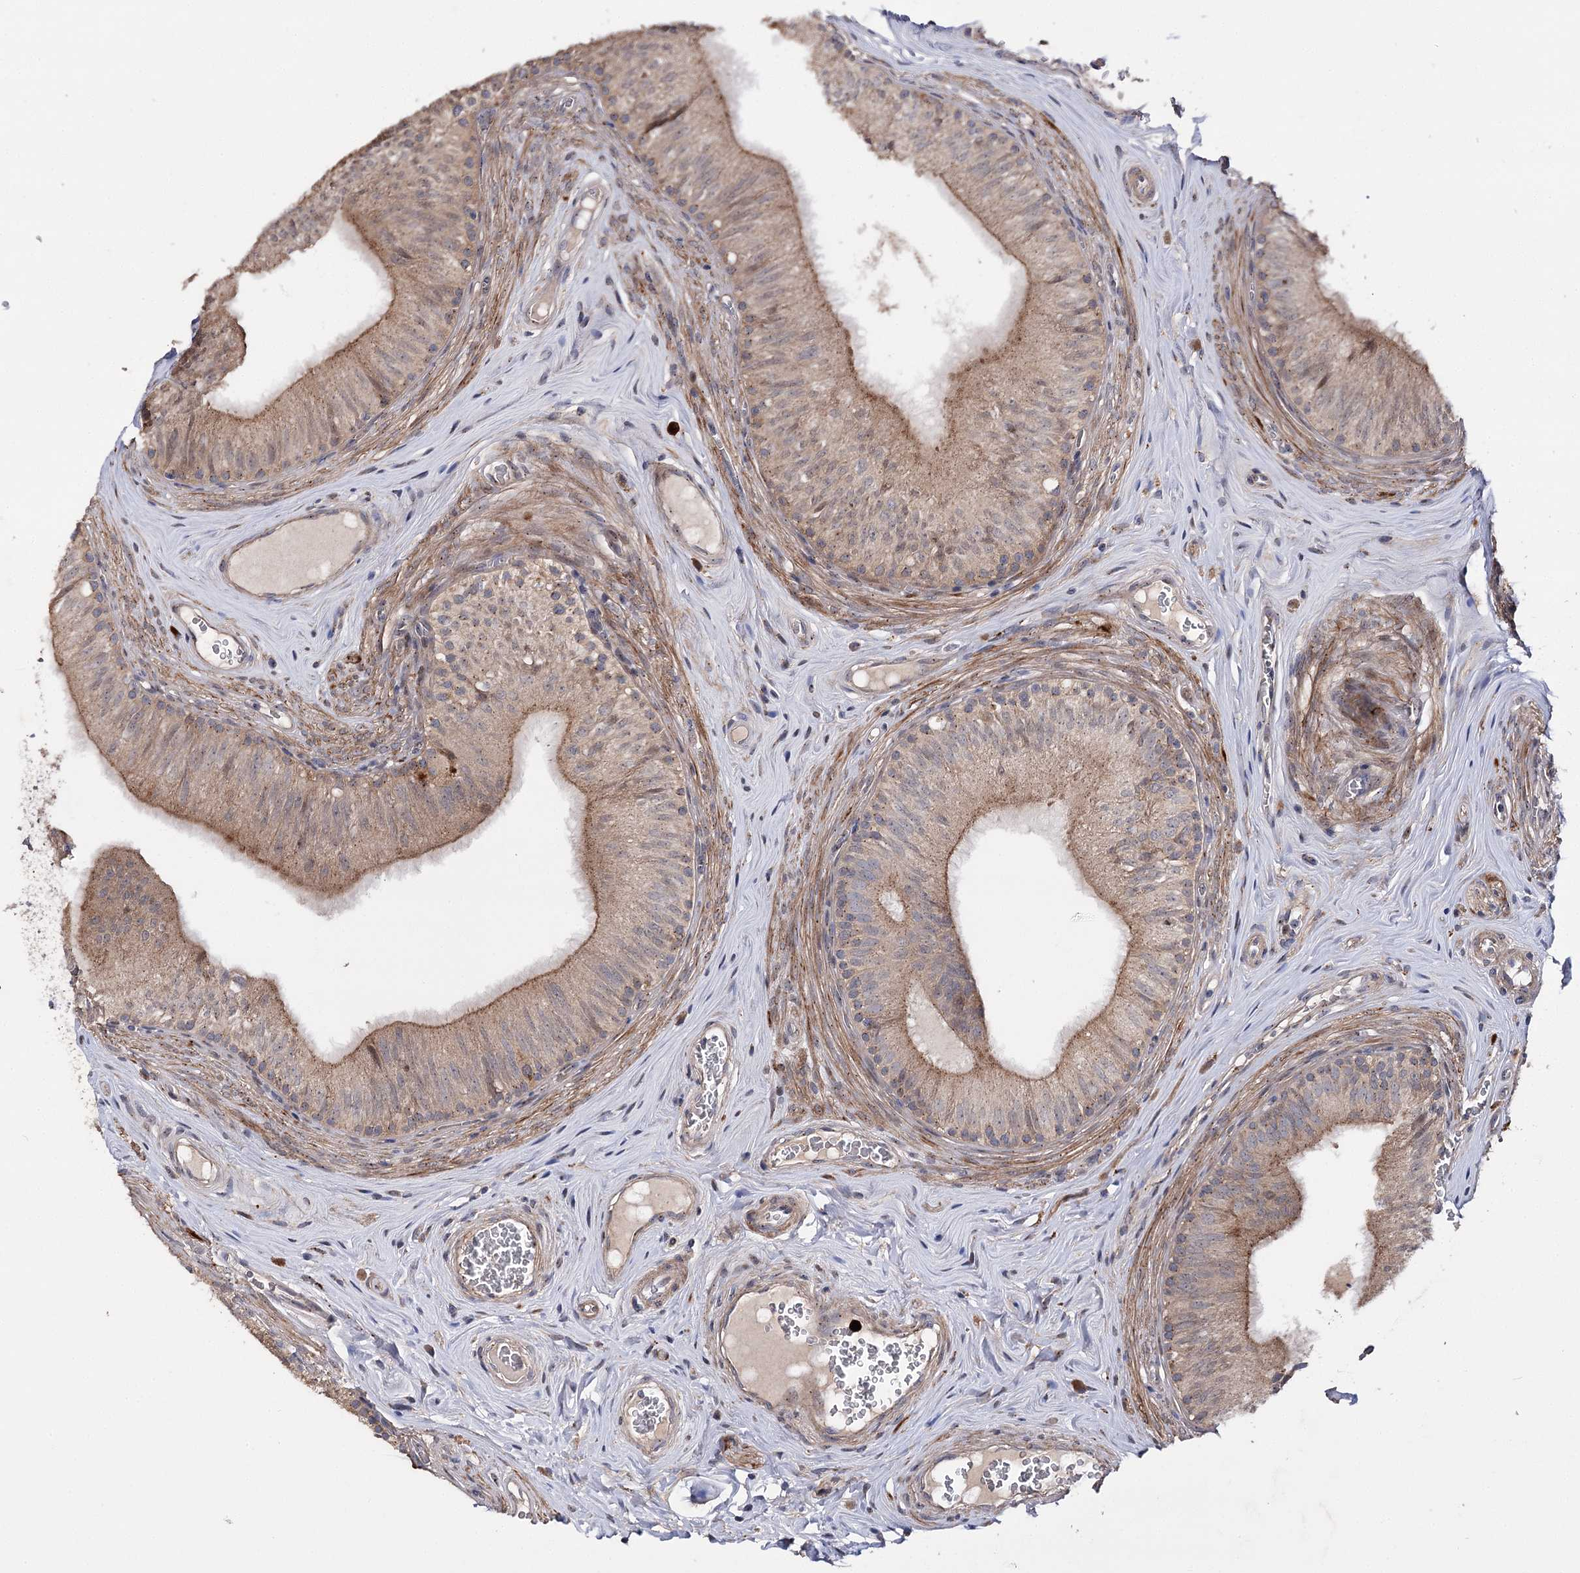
{"staining": {"intensity": "moderate", "quantity": "25%-75%", "location": "cytoplasmic/membranous"}, "tissue": "epididymis", "cell_type": "Glandular cells", "image_type": "normal", "snomed": [{"axis": "morphology", "description": "Normal tissue, NOS"}, {"axis": "topography", "description": "Epididymis"}], "caption": "Brown immunohistochemical staining in normal human epididymis shows moderate cytoplasmic/membranous expression in approximately 25%-75% of glandular cells.", "gene": "MINDY3", "patient": {"sex": "male", "age": 46}}